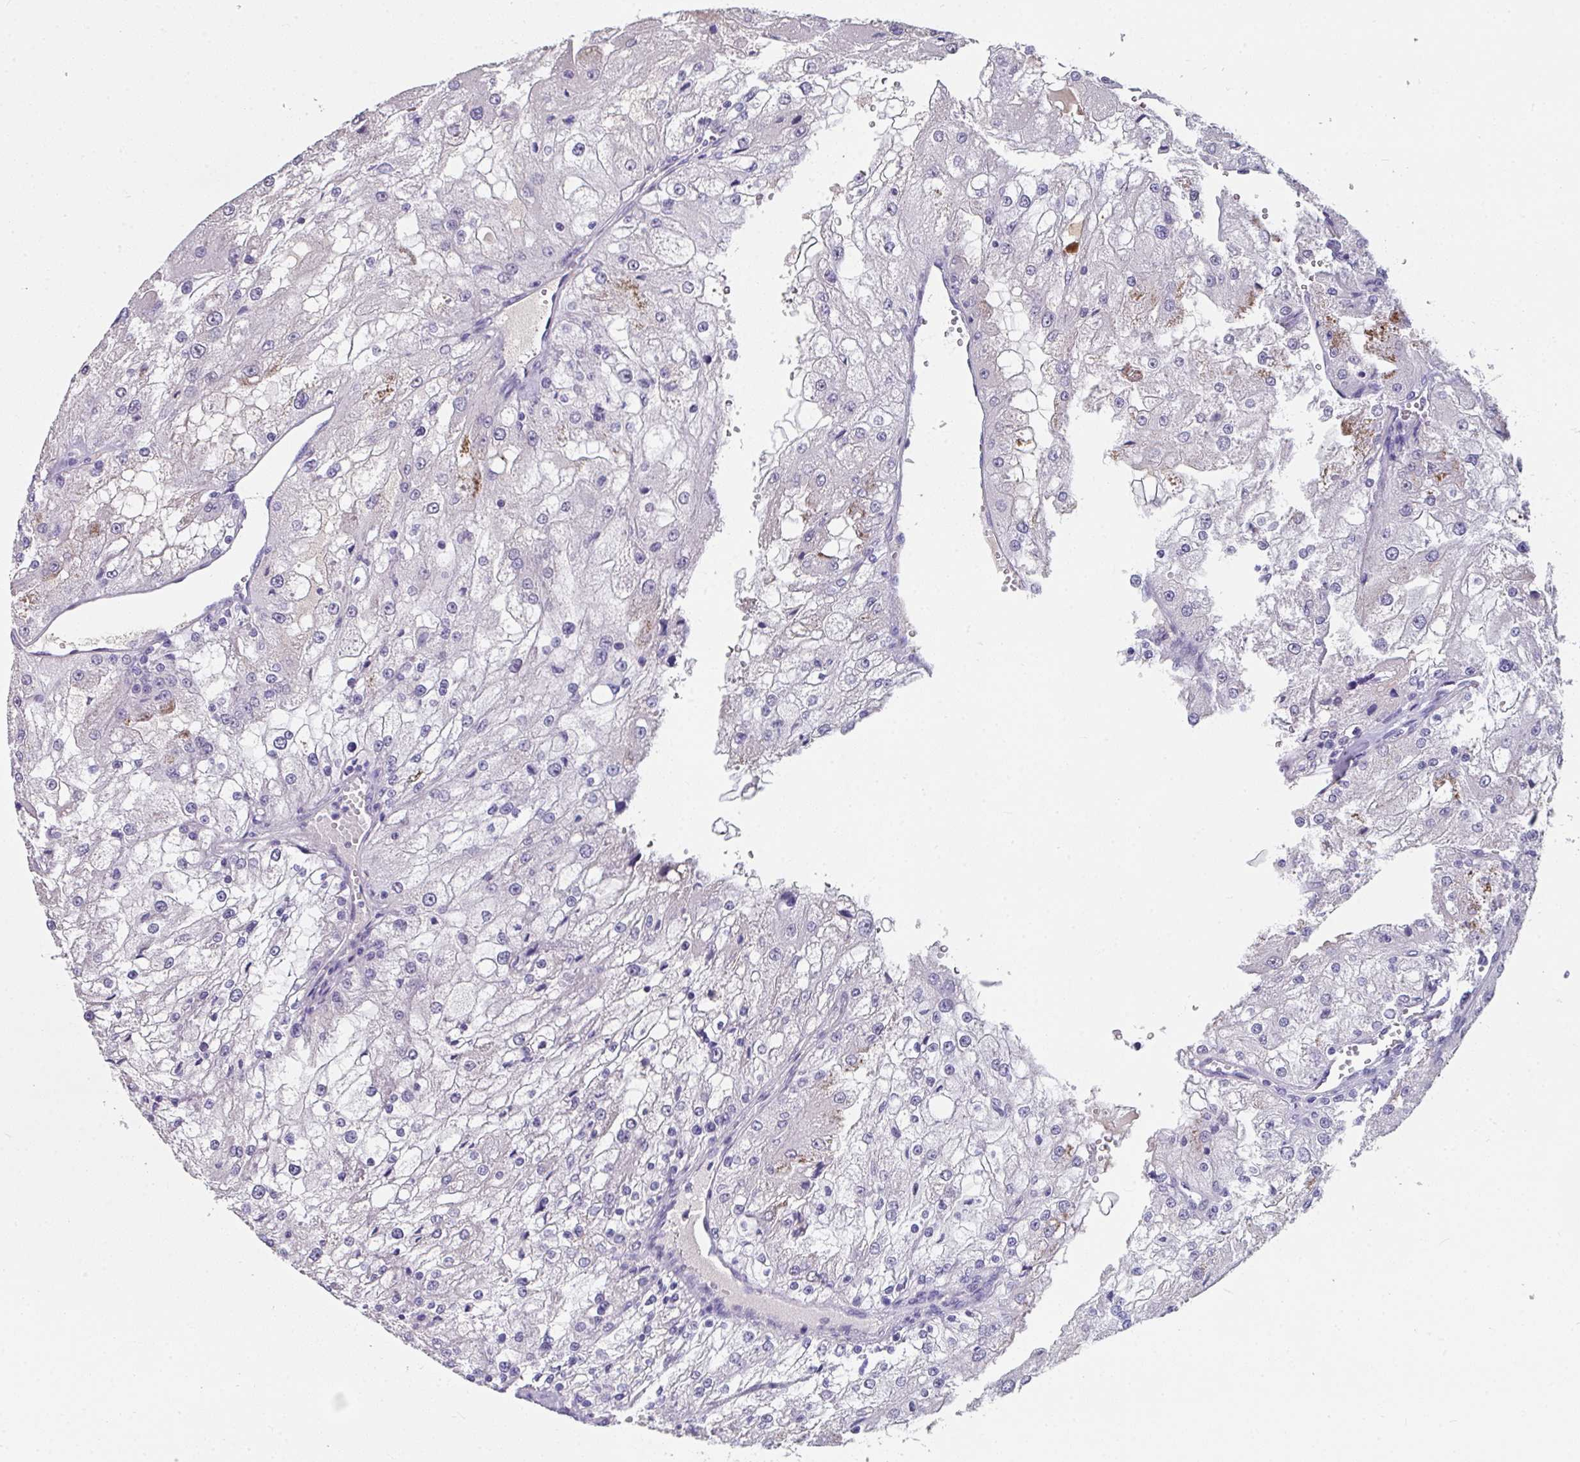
{"staining": {"intensity": "negative", "quantity": "none", "location": "none"}, "tissue": "renal cancer", "cell_type": "Tumor cells", "image_type": "cancer", "snomed": [{"axis": "morphology", "description": "Adenocarcinoma, NOS"}, {"axis": "topography", "description": "Kidney"}], "caption": "A high-resolution image shows immunohistochemistry staining of renal cancer (adenocarcinoma), which reveals no significant positivity in tumor cells.", "gene": "RBBP6", "patient": {"sex": "female", "age": 74}}